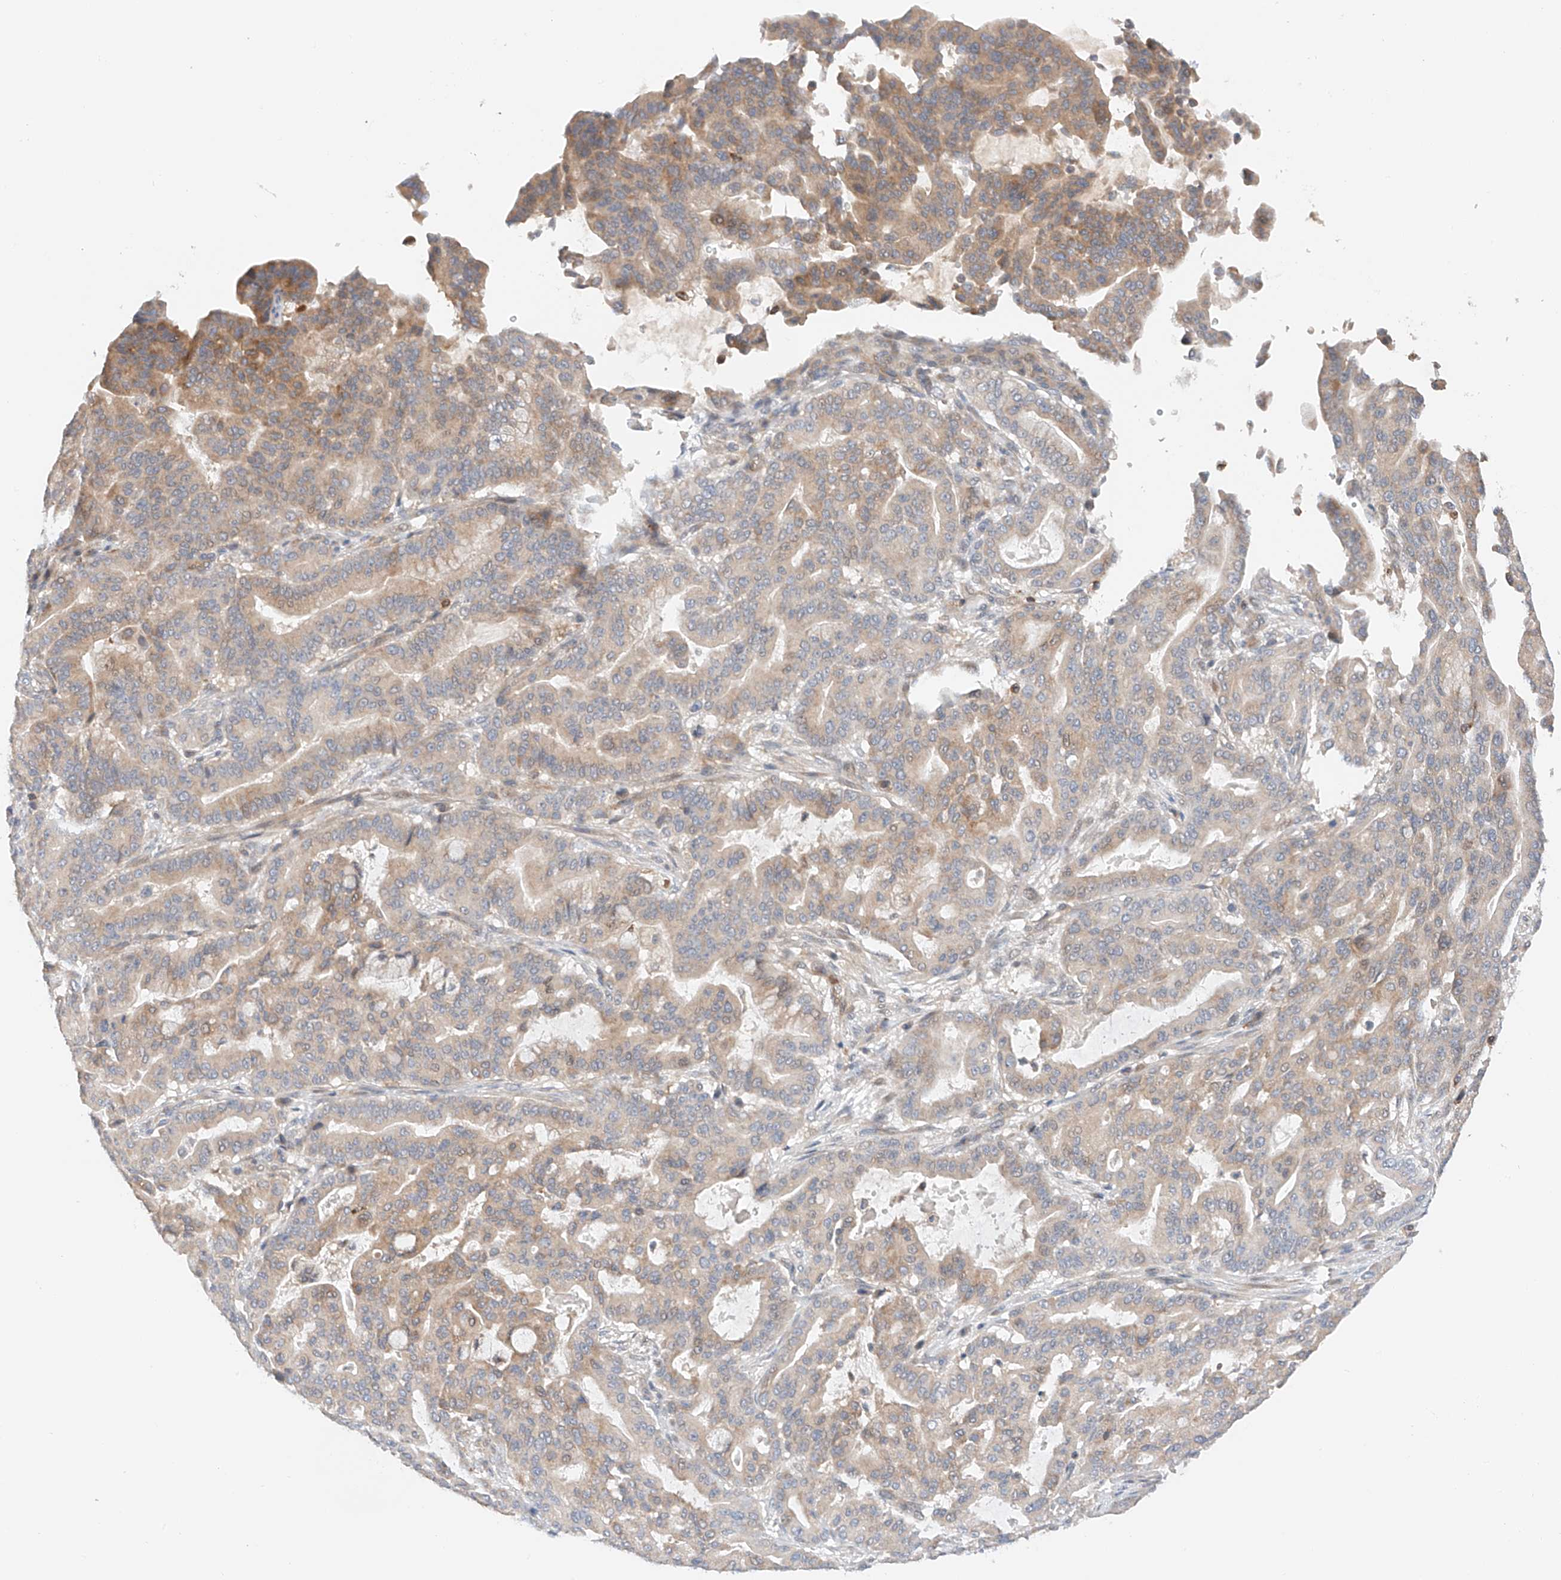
{"staining": {"intensity": "weak", "quantity": "<25%", "location": "cytoplasmic/membranous"}, "tissue": "pancreatic cancer", "cell_type": "Tumor cells", "image_type": "cancer", "snomed": [{"axis": "morphology", "description": "Adenocarcinoma, NOS"}, {"axis": "topography", "description": "Pancreas"}], "caption": "The immunohistochemistry photomicrograph has no significant positivity in tumor cells of pancreatic adenocarcinoma tissue. (Stains: DAB (3,3'-diaminobenzidine) immunohistochemistry (IHC) with hematoxylin counter stain, Microscopy: brightfield microscopy at high magnification).", "gene": "MFN2", "patient": {"sex": "male", "age": 63}}